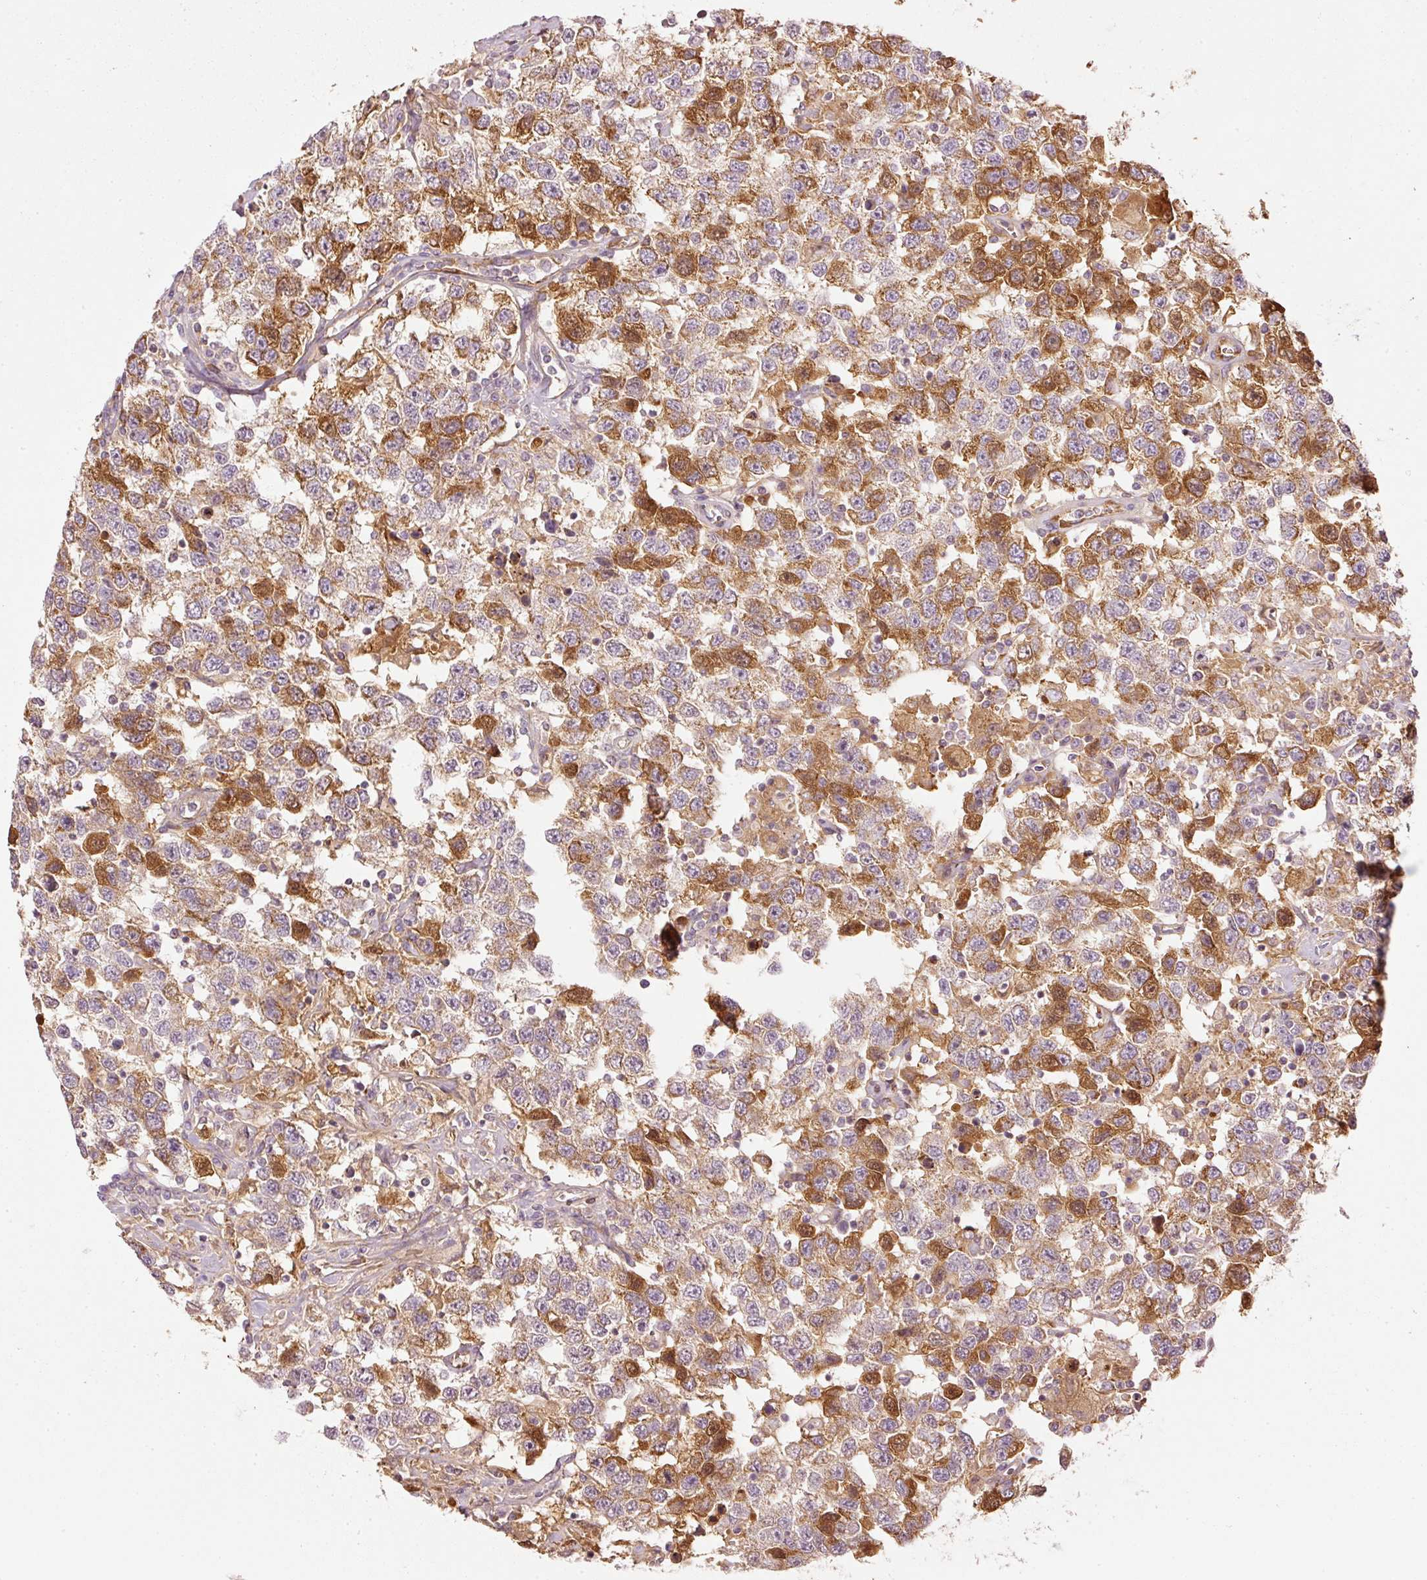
{"staining": {"intensity": "strong", "quantity": "25%-75%", "location": "cytoplasmic/membranous"}, "tissue": "testis cancer", "cell_type": "Tumor cells", "image_type": "cancer", "snomed": [{"axis": "morphology", "description": "Seminoma, NOS"}, {"axis": "topography", "description": "Testis"}], "caption": "This image reveals immunohistochemistry (IHC) staining of human testis cancer, with high strong cytoplasmic/membranous staining in approximately 25%-75% of tumor cells.", "gene": "SERPING1", "patient": {"sex": "male", "age": 41}}